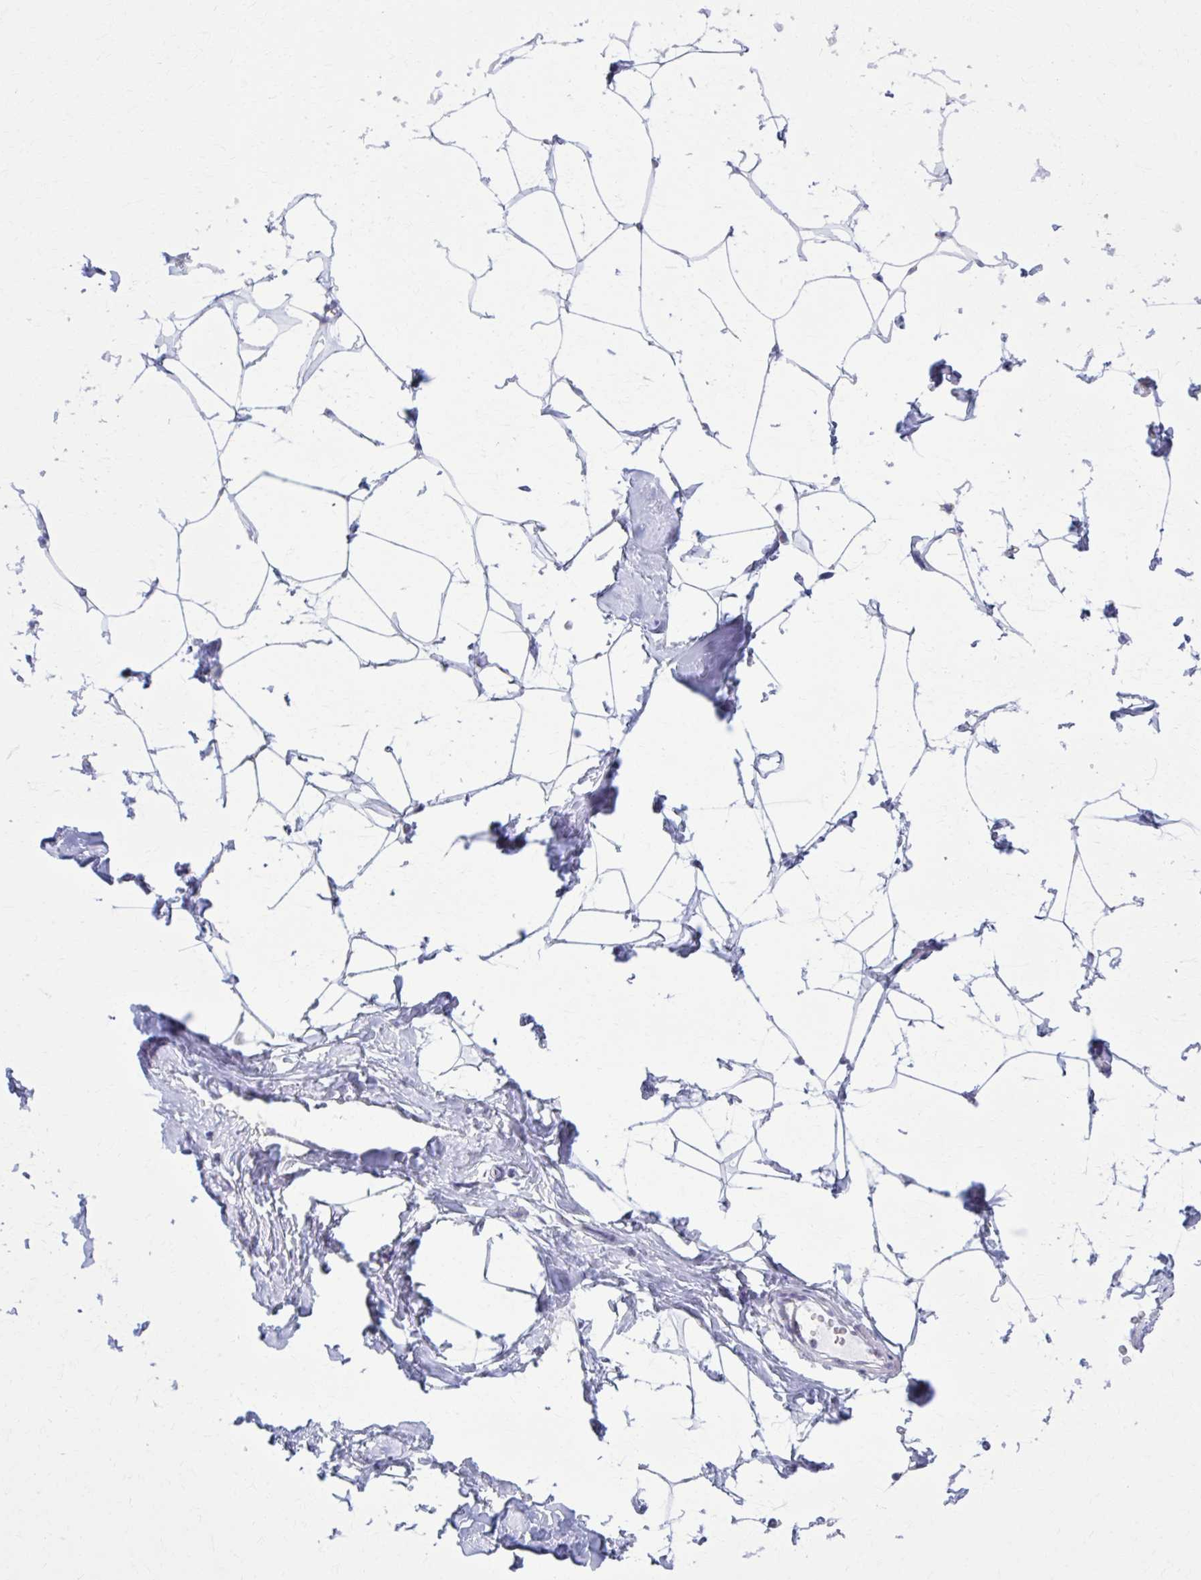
{"staining": {"intensity": "negative", "quantity": "none", "location": "none"}, "tissue": "breast", "cell_type": "Adipocytes", "image_type": "normal", "snomed": [{"axis": "morphology", "description": "Normal tissue, NOS"}, {"axis": "topography", "description": "Breast"}], "caption": "Breast was stained to show a protein in brown. There is no significant expression in adipocytes. (DAB IHC visualized using brightfield microscopy, high magnification).", "gene": "ZNF682", "patient": {"sex": "female", "age": 32}}